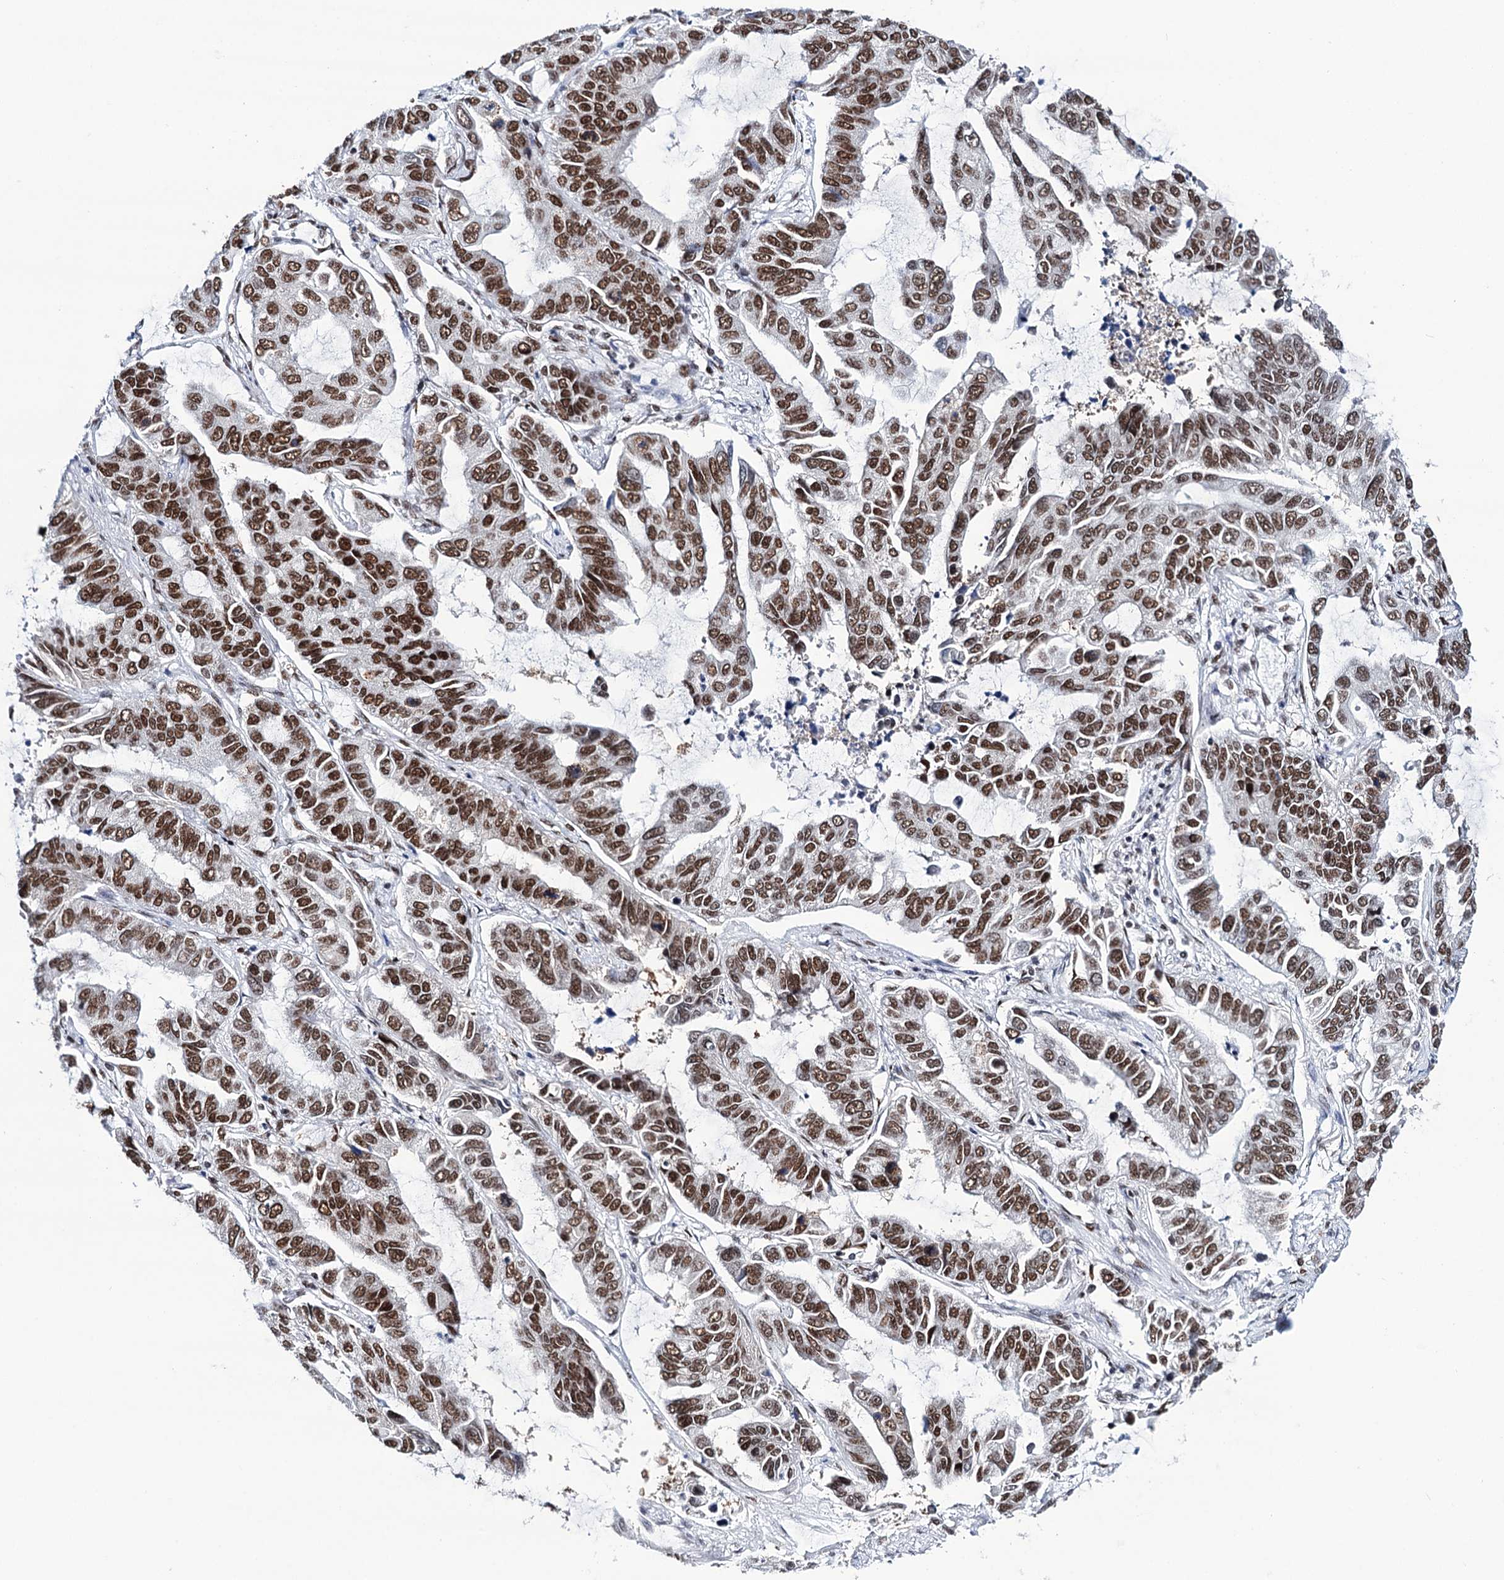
{"staining": {"intensity": "strong", "quantity": ">75%", "location": "nuclear"}, "tissue": "lung cancer", "cell_type": "Tumor cells", "image_type": "cancer", "snomed": [{"axis": "morphology", "description": "Adenocarcinoma, NOS"}, {"axis": "topography", "description": "Lung"}], "caption": "An immunohistochemistry (IHC) micrograph of neoplastic tissue is shown. Protein staining in brown highlights strong nuclear positivity in lung adenocarcinoma within tumor cells.", "gene": "MATR3", "patient": {"sex": "male", "age": 64}}